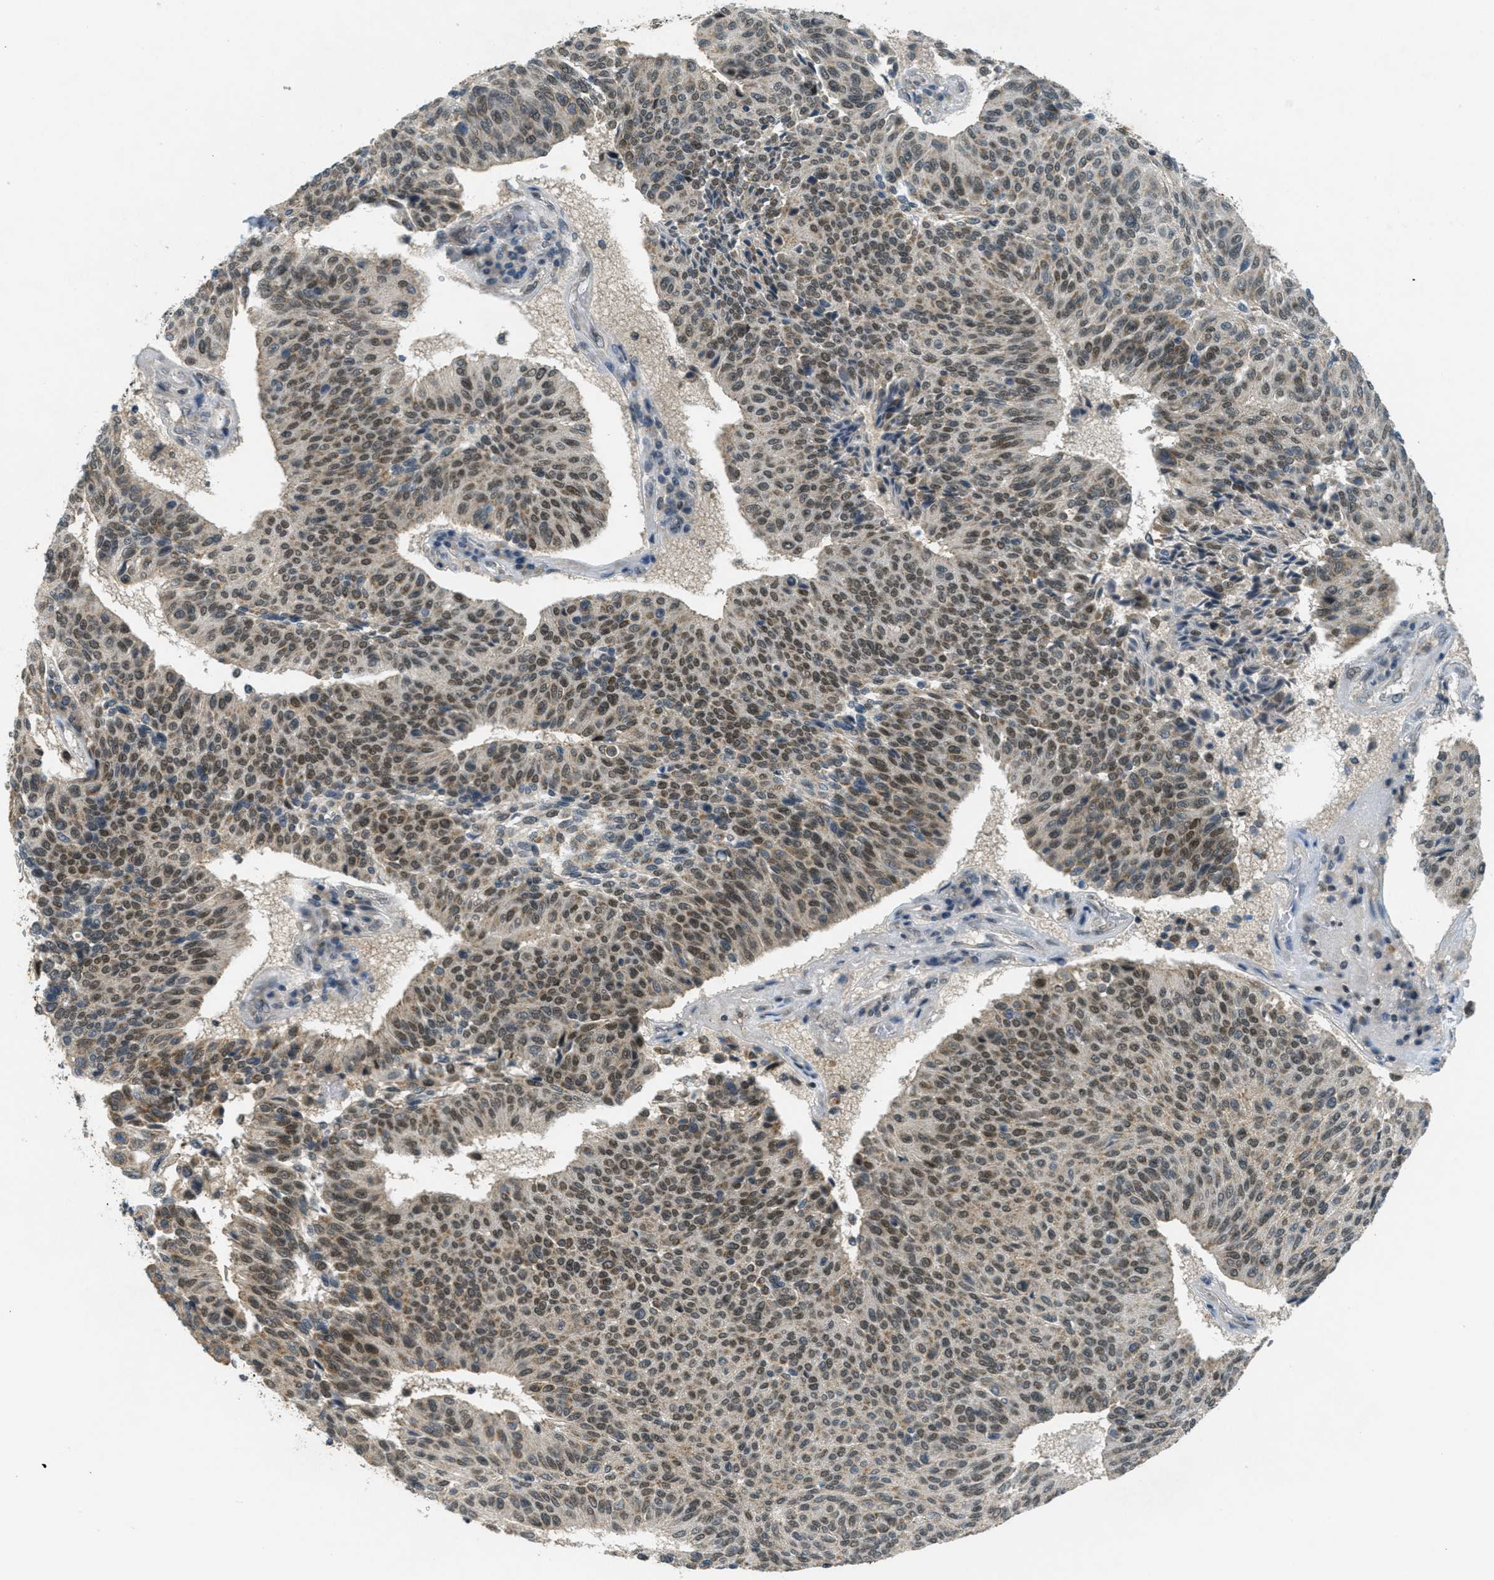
{"staining": {"intensity": "moderate", "quantity": "25%-75%", "location": "nuclear"}, "tissue": "urothelial cancer", "cell_type": "Tumor cells", "image_type": "cancer", "snomed": [{"axis": "morphology", "description": "Urothelial carcinoma, High grade"}, {"axis": "topography", "description": "Urinary bladder"}], "caption": "Immunohistochemical staining of human urothelial carcinoma (high-grade) displays medium levels of moderate nuclear staining in about 25%-75% of tumor cells.", "gene": "TCF20", "patient": {"sex": "male", "age": 66}}